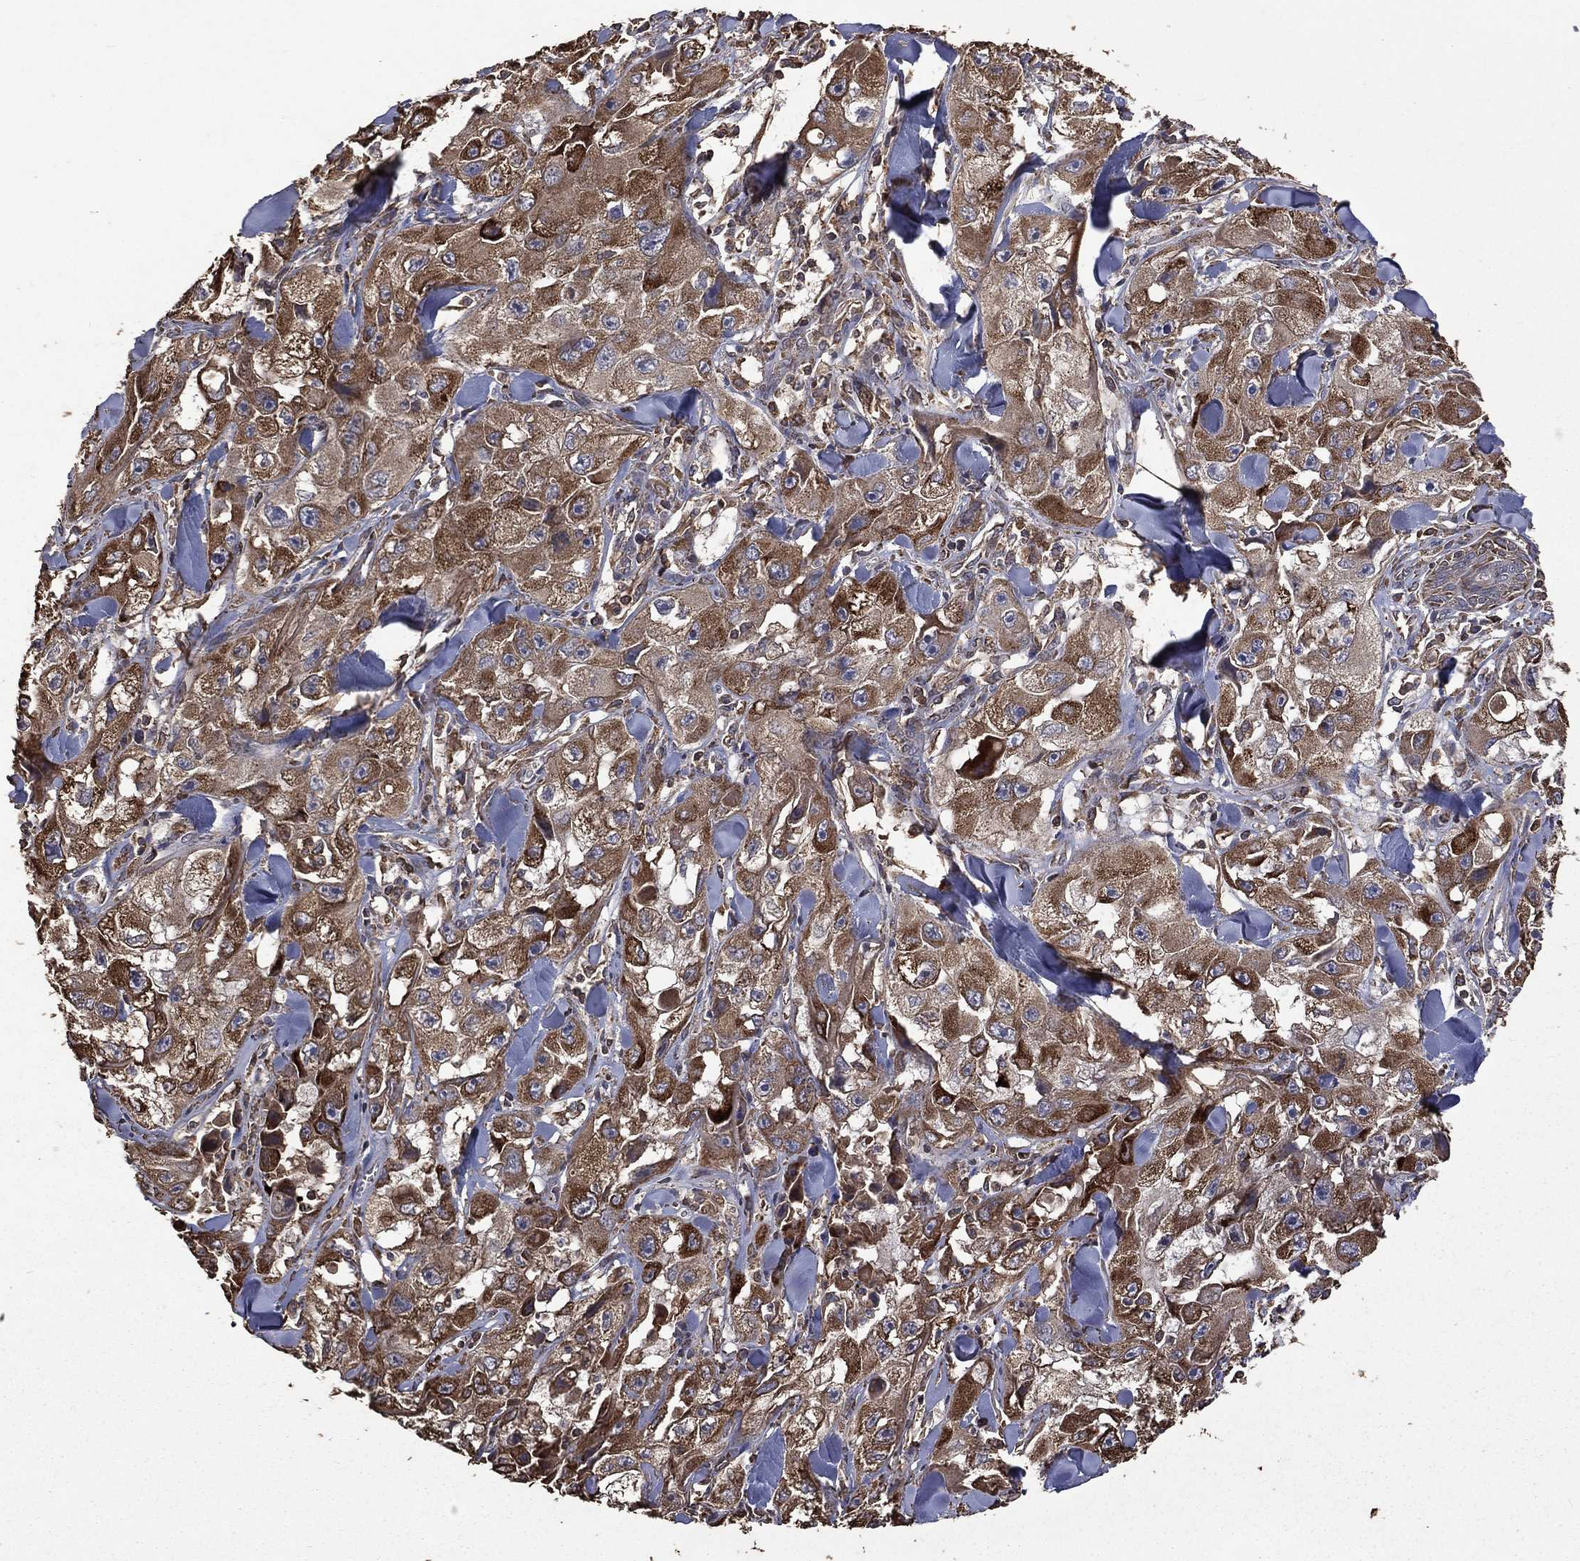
{"staining": {"intensity": "strong", "quantity": ">75%", "location": "cytoplasmic/membranous"}, "tissue": "skin cancer", "cell_type": "Tumor cells", "image_type": "cancer", "snomed": [{"axis": "morphology", "description": "Squamous cell carcinoma, NOS"}, {"axis": "topography", "description": "Skin"}, {"axis": "topography", "description": "Subcutis"}], "caption": "High-magnification brightfield microscopy of squamous cell carcinoma (skin) stained with DAB (3,3'-diaminobenzidine) (brown) and counterstained with hematoxylin (blue). tumor cells exhibit strong cytoplasmic/membranous staining is appreciated in about>75% of cells.", "gene": "METTL27", "patient": {"sex": "male", "age": 73}}